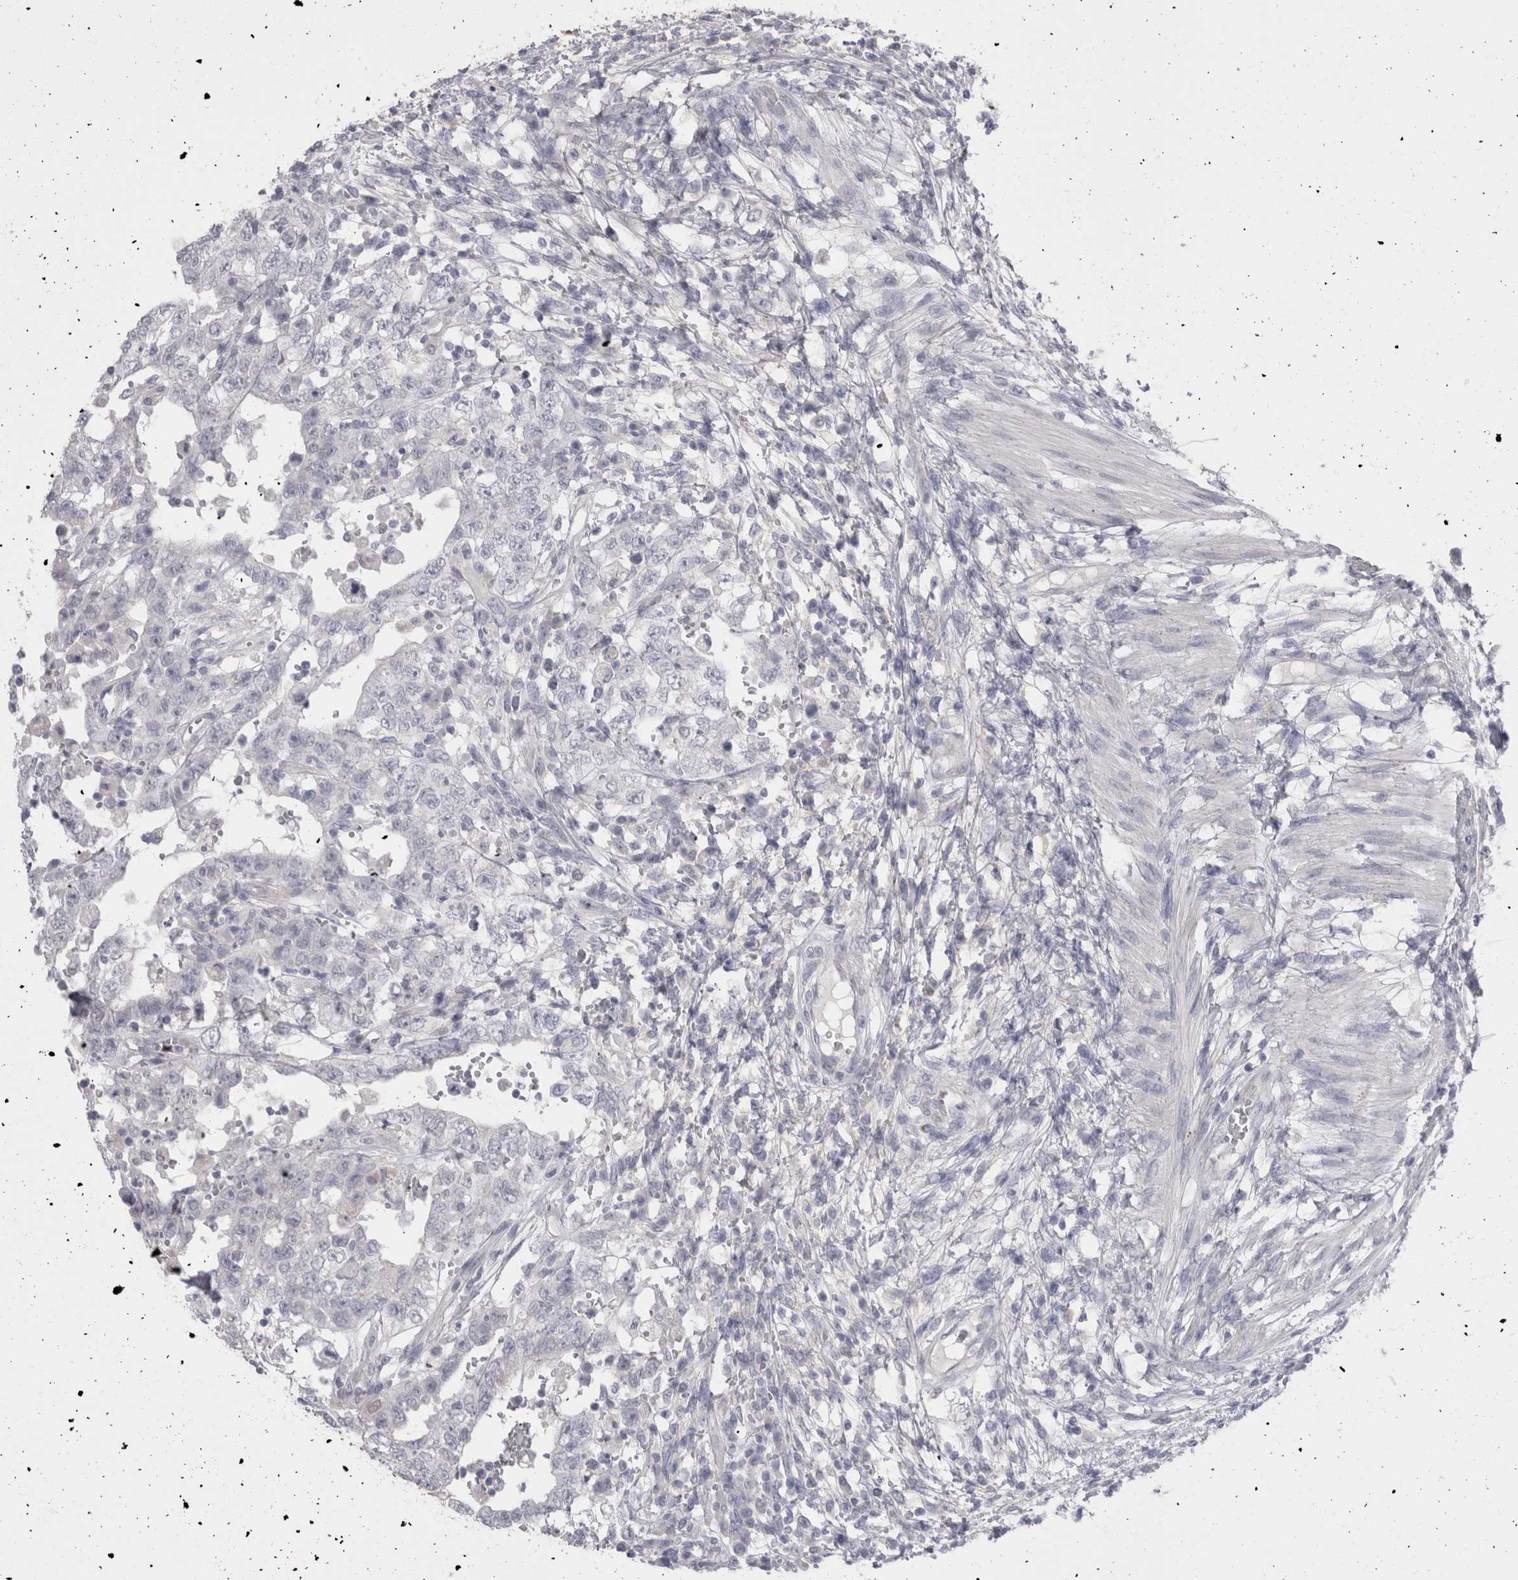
{"staining": {"intensity": "negative", "quantity": "none", "location": "none"}, "tissue": "testis cancer", "cell_type": "Tumor cells", "image_type": "cancer", "snomed": [{"axis": "morphology", "description": "Carcinoma, Embryonal, NOS"}, {"axis": "topography", "description": "Testis"}], "caption": "Photomicrograph shows no significant protein staining in tumor cells of testis embryonal carcinoma. (DAB IHC visualized using brightfield microscopy, high magnification).", "gene": "EPDR1", "patient": {"sex": "male", "age": 26}}